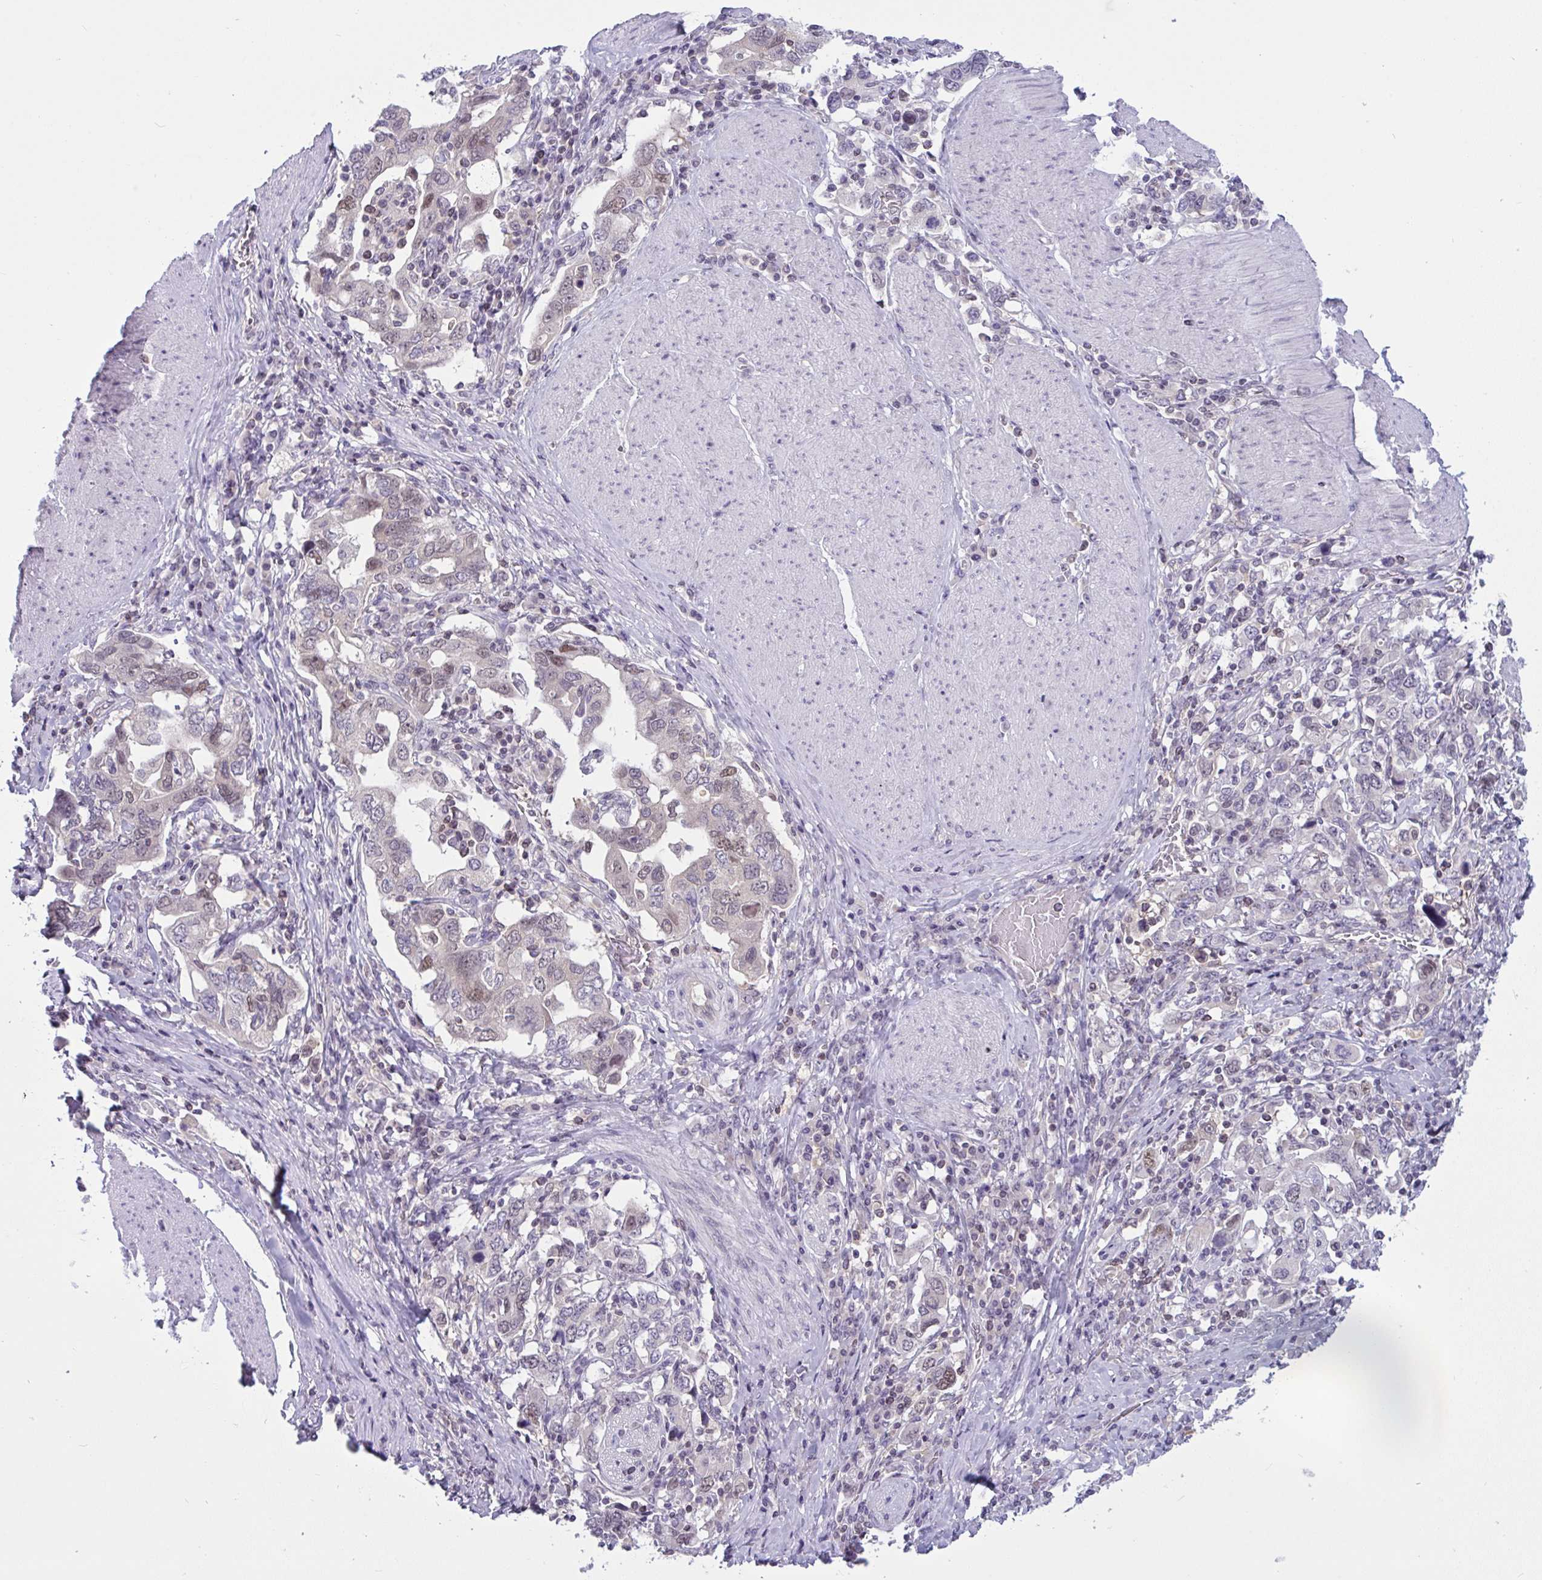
{"staining": {"intensity": "moderate", "quantity": "<25%", "location": "nuclear"}, "tissue": "stomach cancer", "cell_type": "Tumor cells", "image_type": "cancer", "snomed": [{"axis": "morphology", "description": "Adenocarcinoma, NOS"}, {"axis": "topography", "description": "Stomach, upper"}, {"axis": "topography", "description": "Stomach"}], "caption": "The micrograph exhibits staining of stomach adenocarcinoma, revealing moderate nuclear protein expression (brown color) within tumor cells.", "gene": "TSN", "patient": {"sex": "male", "age": 62}}